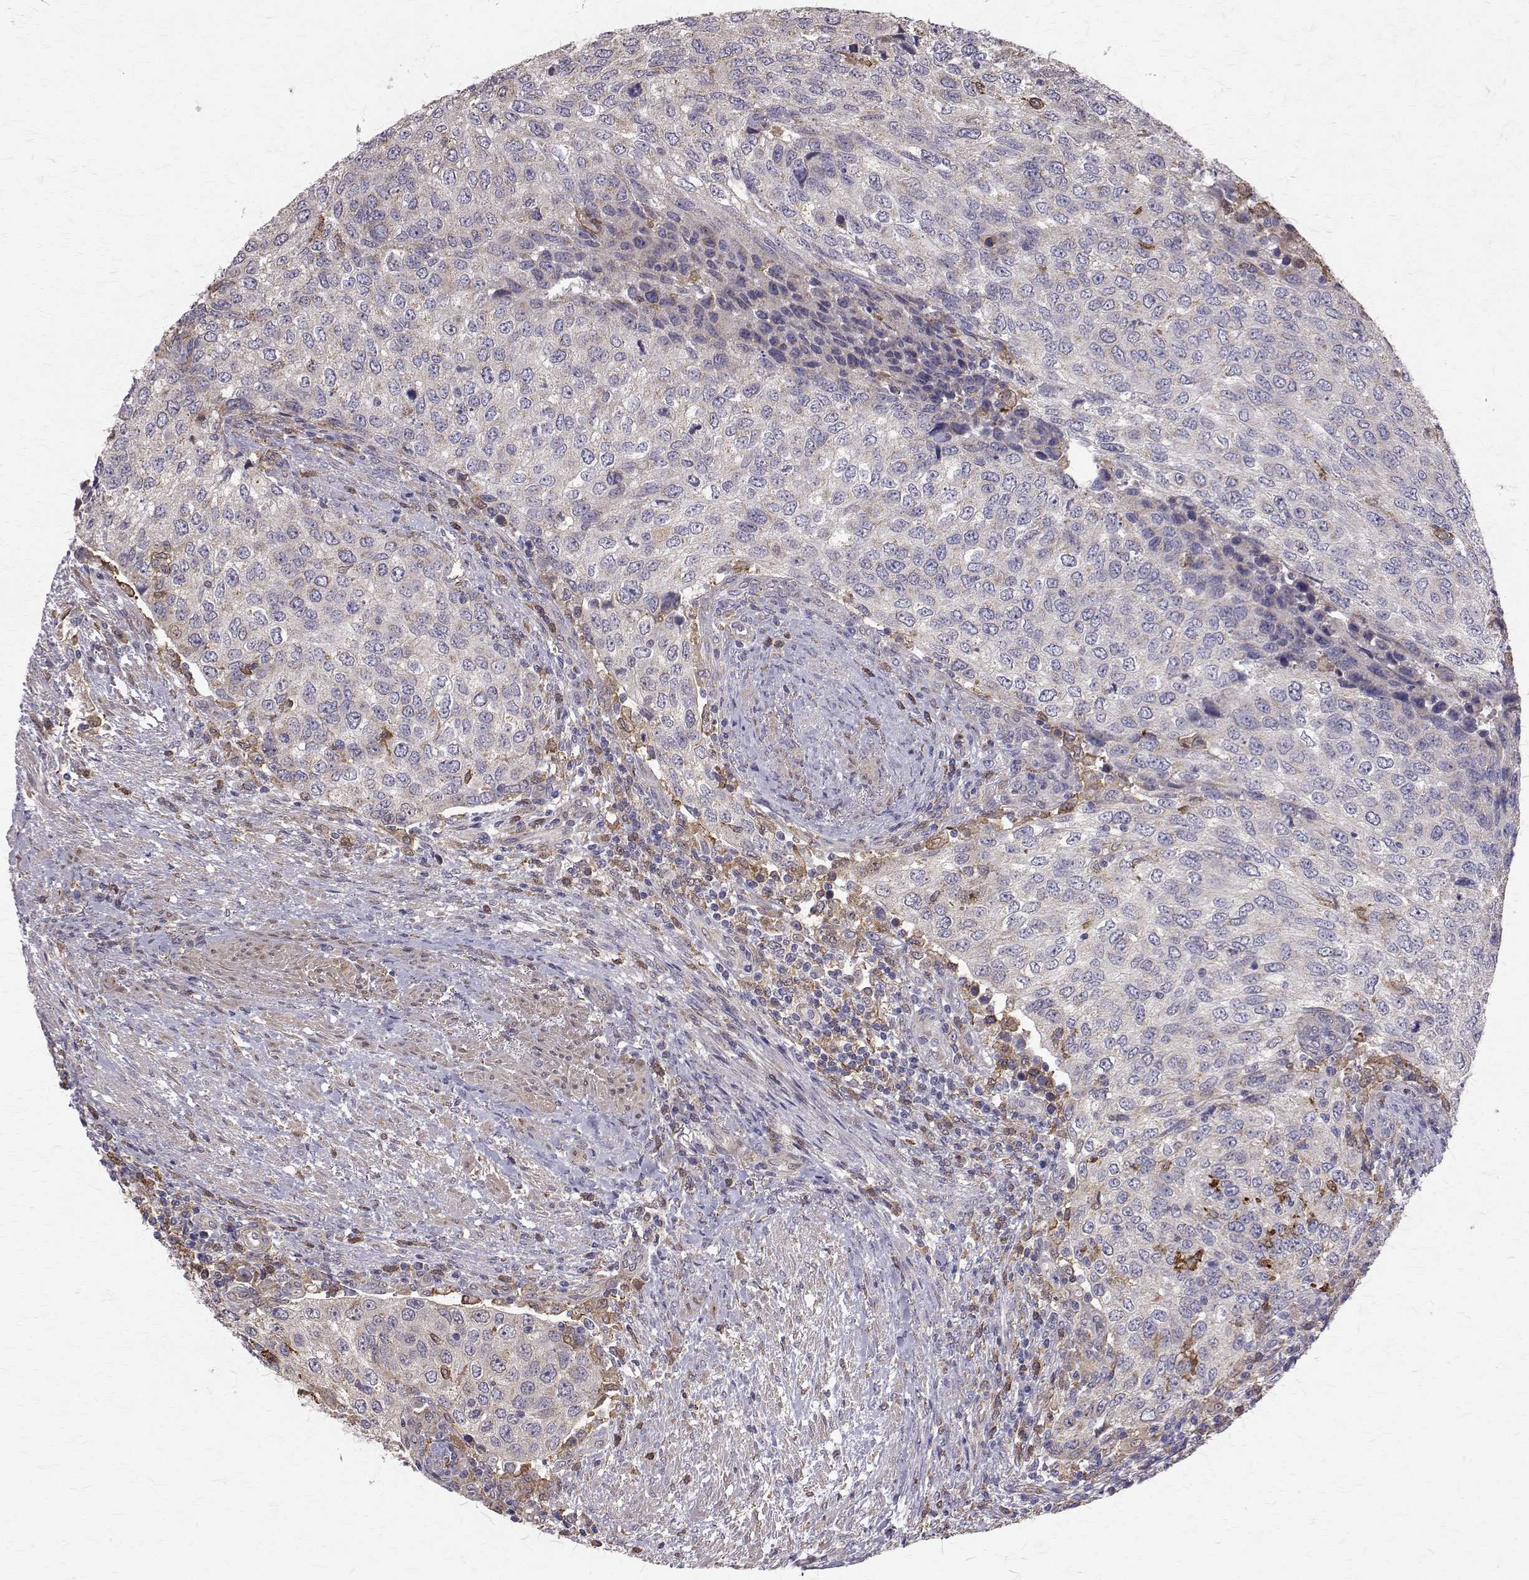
{"staining": {"intensity": "negative", "quantity": "none", "location": "none"}, "tissue": "urothelial cancer", "cell_type": "Tumor cells", "image_type": "cancer", "snomed": [{"axis": "morphology", "description": "Urothelial carcinoma, High grade"}, {"axis": "topography", "description": "Urinary bladder"}], "caption": "IHC of human urothelial cancer reveals no staining in tumor cells.", "gene": "CCDC89", "patient": {"sex": "female", "age": 78}}